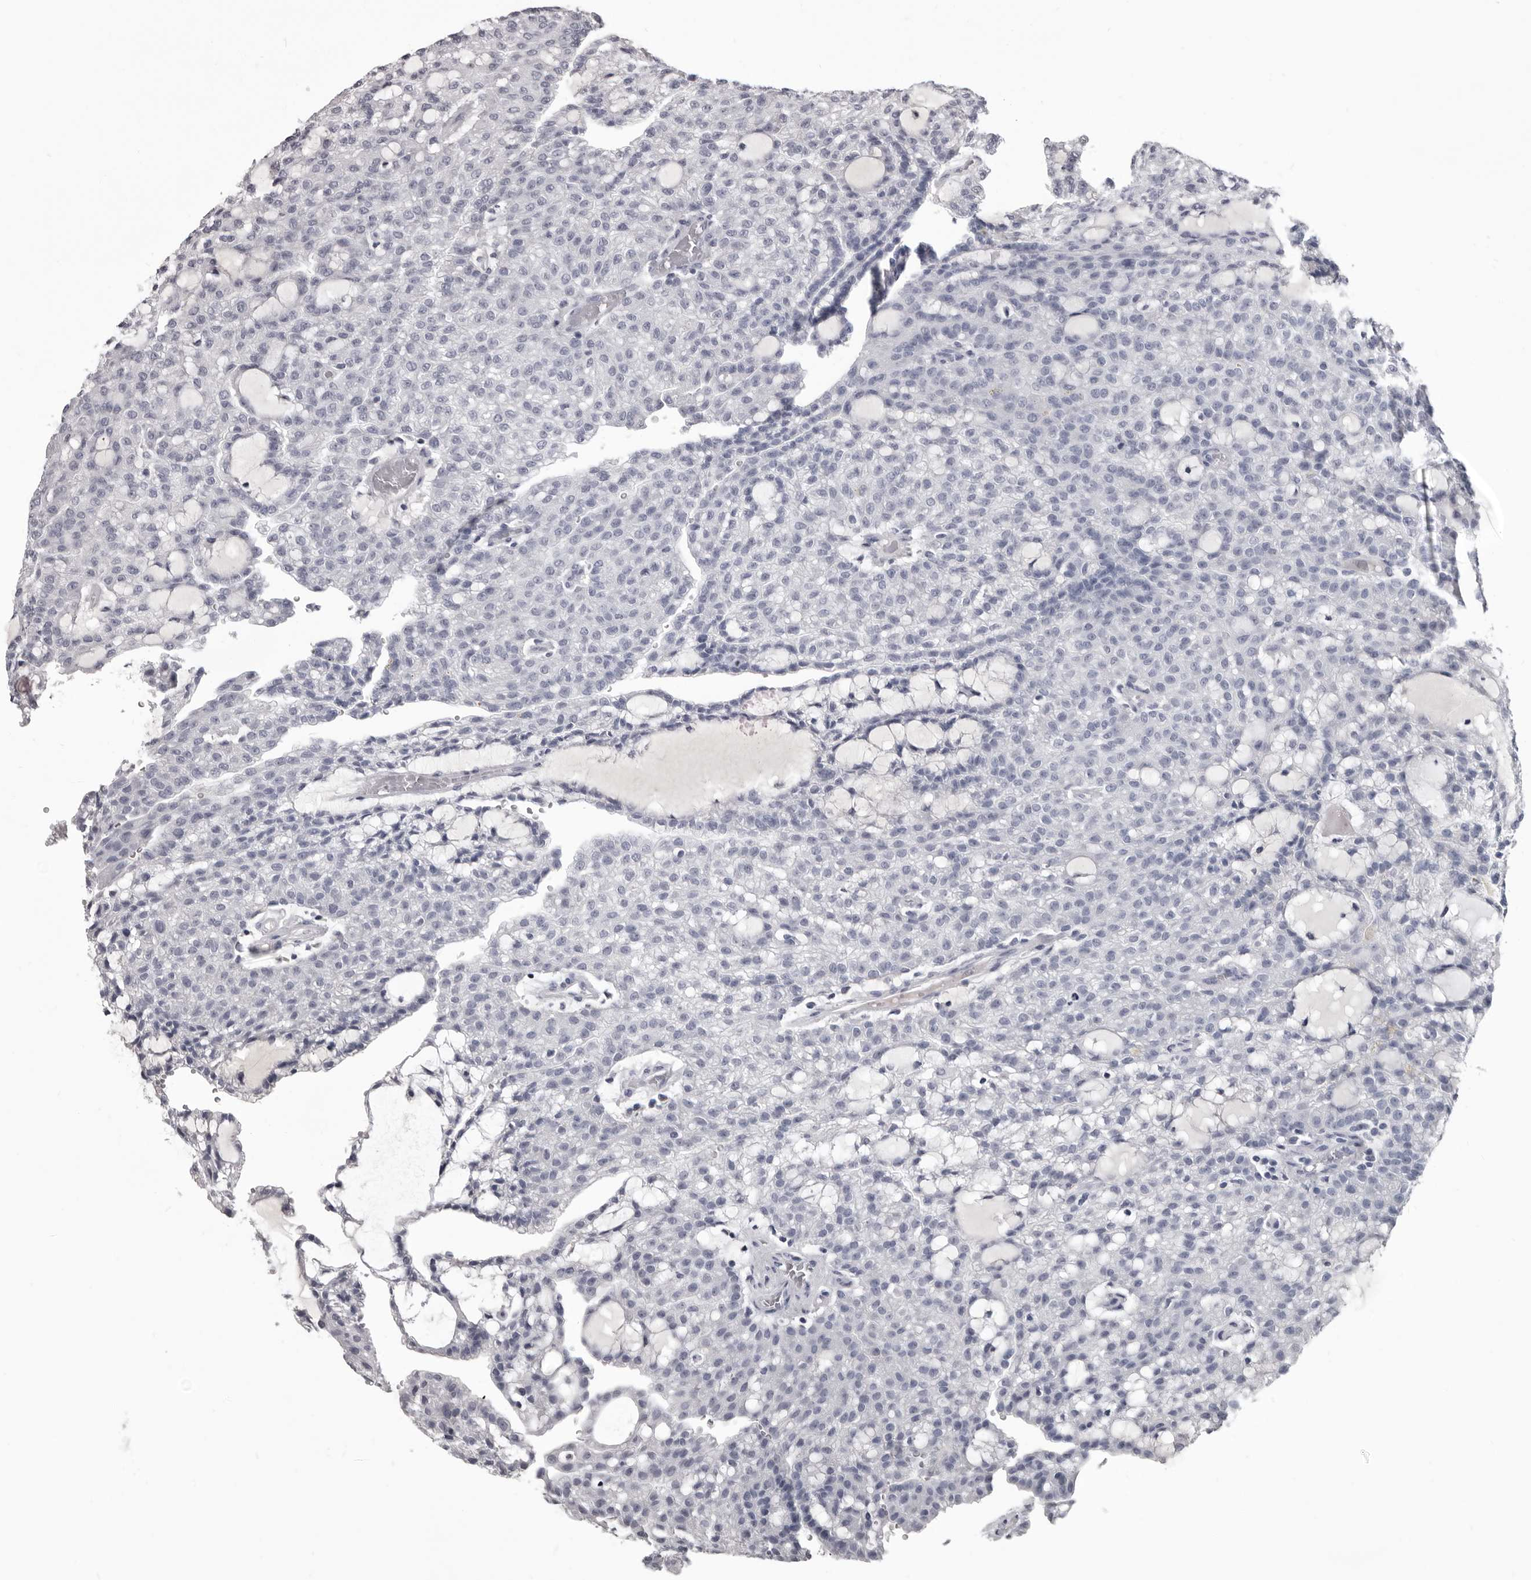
{"staining": {"intensity": "negative", "quantity": "none", "location": "none"}, "tissue": "renal cancer", "cell_type": "Tumor cells", "image_type": "cancer", "snomed": [{"axis": "morphology", "description": "Adenocarcinoma, NOS"}, {"axis": "topography", "description": "Kidney"}], "caption": "Tumor cells show no significant protein positivity in renal cancer (adenocarcinoma).", "gene": "GZMH", "patient": {"sex": "male", "age": 63}}